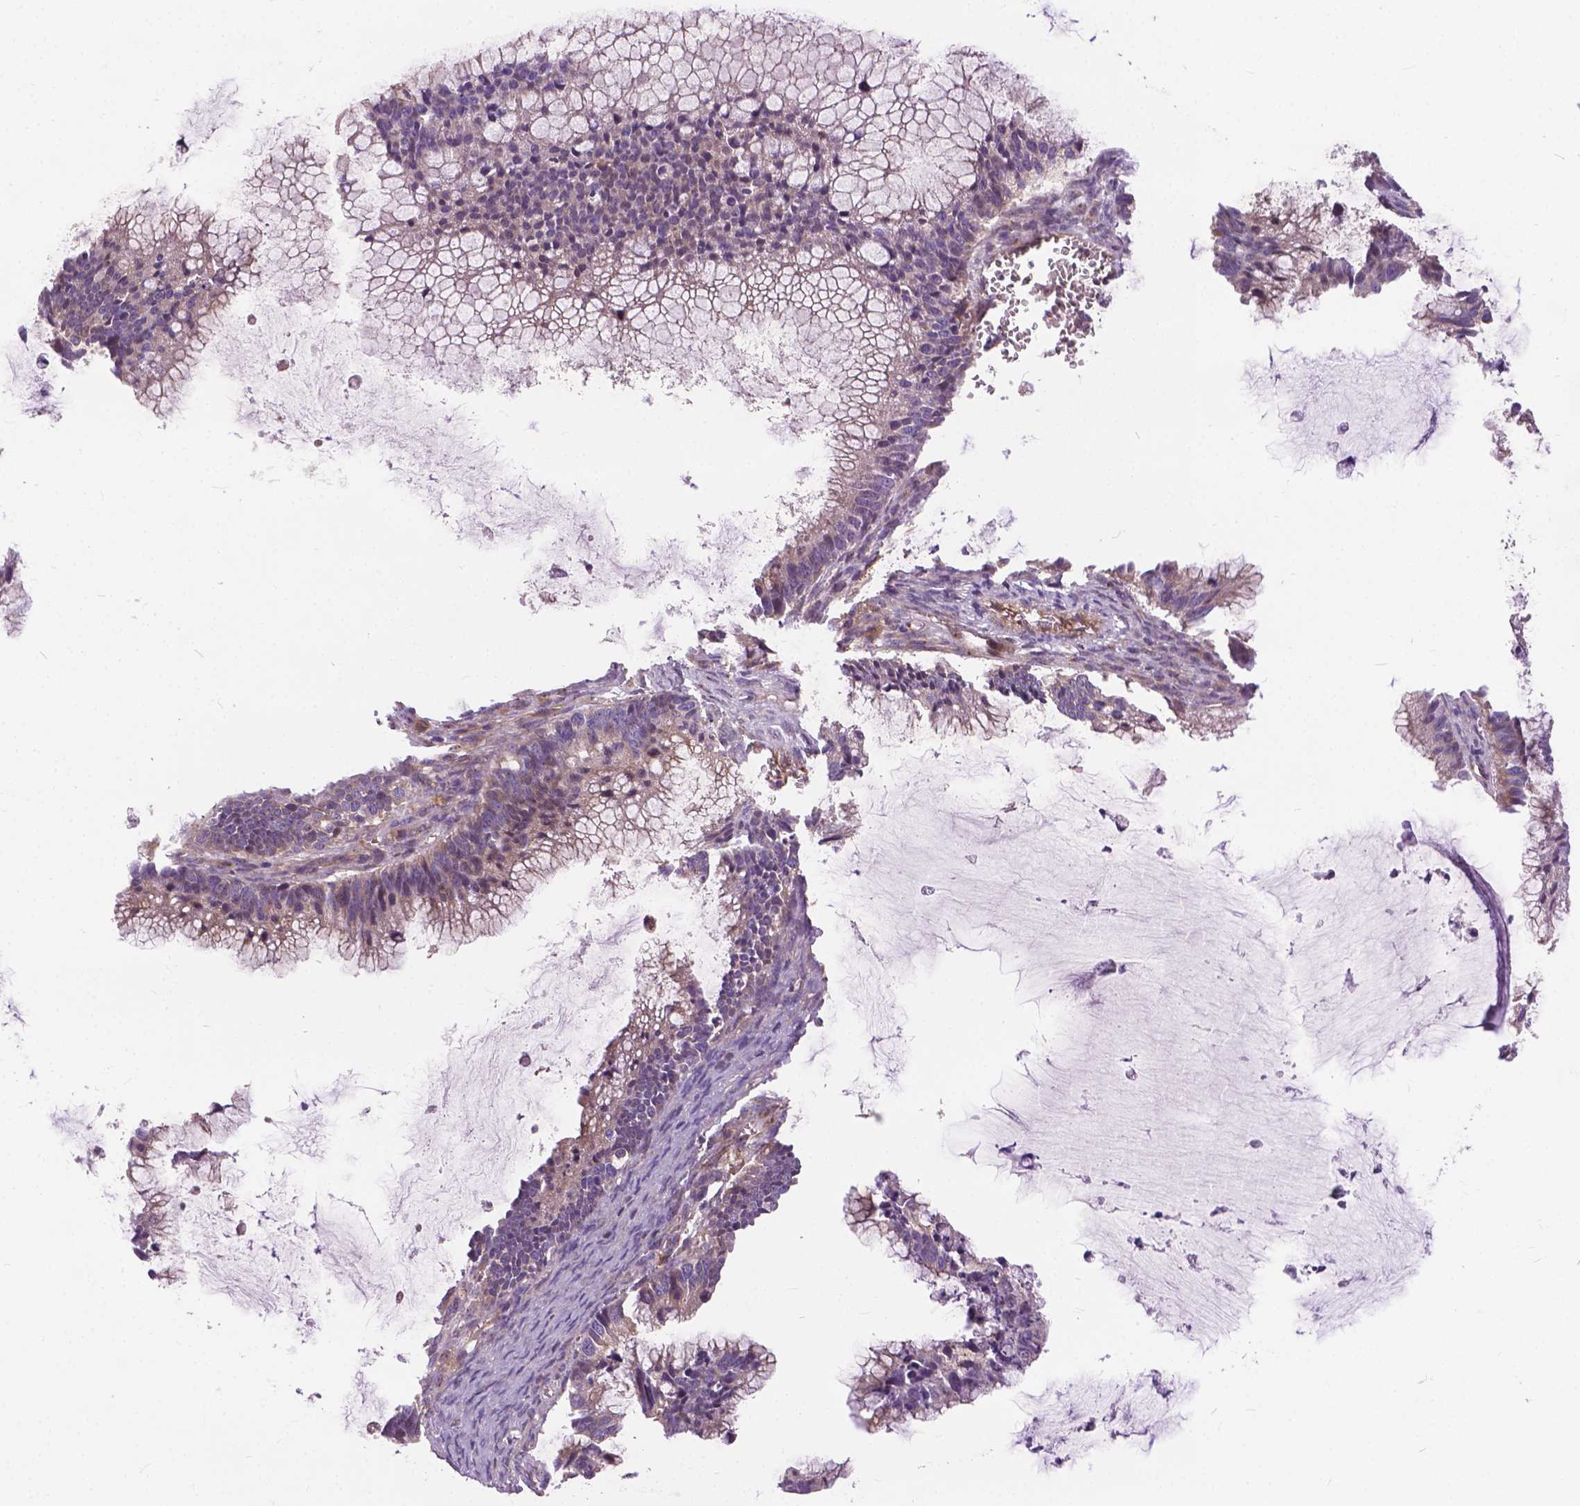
{"staining": {"intensity": "negative", "quantity": "none", "location": "none"}, "tissue": "ovarian cancer", "cell_type": "Tumor cells", "image_type": "cancer", "snomed": [{"axis": "morphology", "description": "Cystadenocarcinoma, mucinous, NOS"}, {"axis": "topography", "description": "Ovary"}], "caption": "Immunohistochemistry histopathology image of ovarian cancer stained for a protein (brown), which exhibits no staining in tumor cells. The staining is performed using DAB (3,3'-diaminobenzidine) brown chromogen with nuclei counter-stained in using hematoxylin.", "gene": "MZT1", "patient": {"sex": "female", "age": 38}}